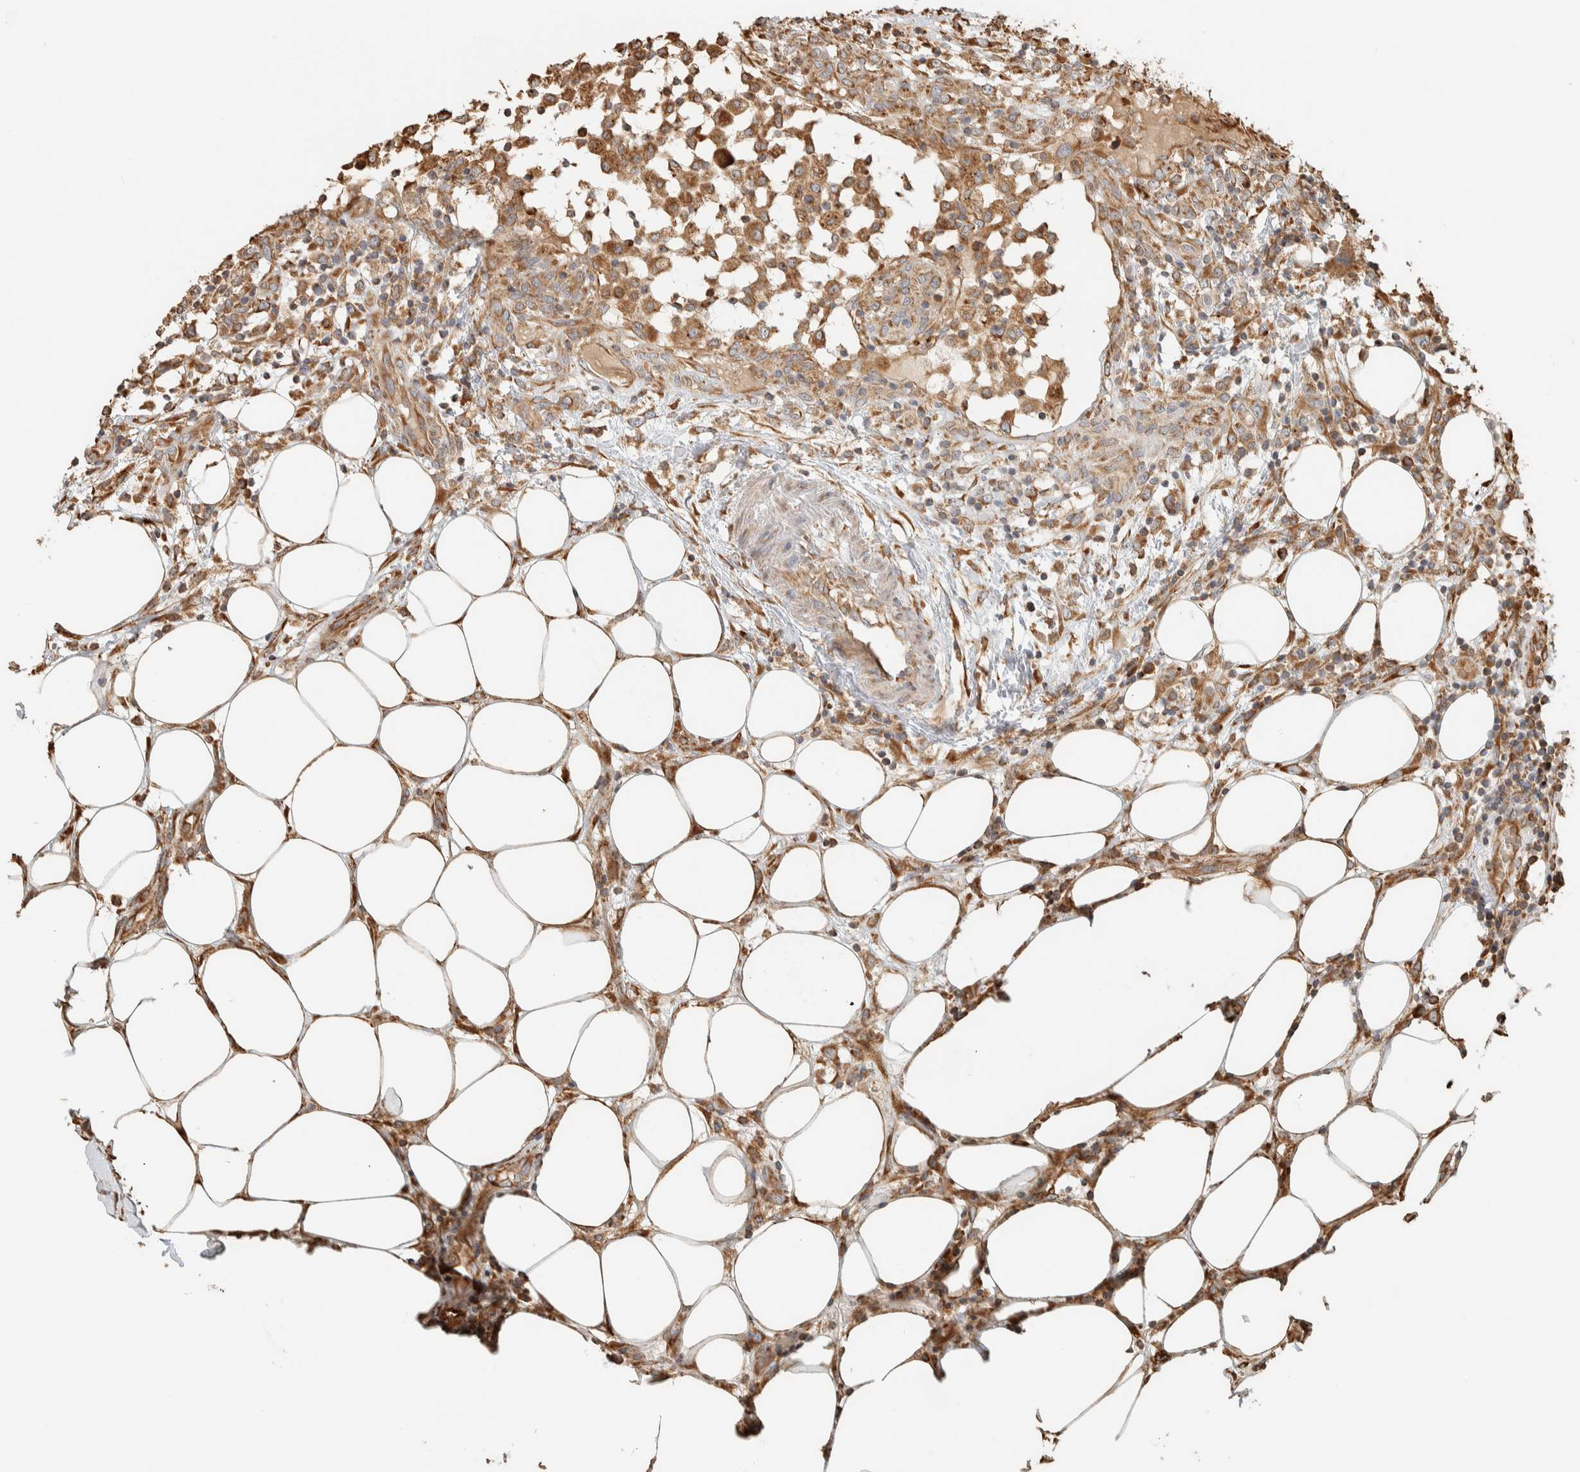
{"staining": {"intensity": "moderate", "quantity": ">75%", "location": "cytoplasmic/membranous"}, "tissue": "breast cancer", "cell_type": "Tumor cells", "image_type": "cancer", "snomed": [{"axis": "morphology", "description": "Duct carcinoma"}, {"axis": "topography", "description": "Breast"}], "caption": "Breast invasive ductal carcinoma stained with a brown dye shows moderate cytoplasmic/membranous positive expression in about >75% of tumor cells.", "gene": "RAB11FIP1", "patient": {"sex": "female", "age": 37}}